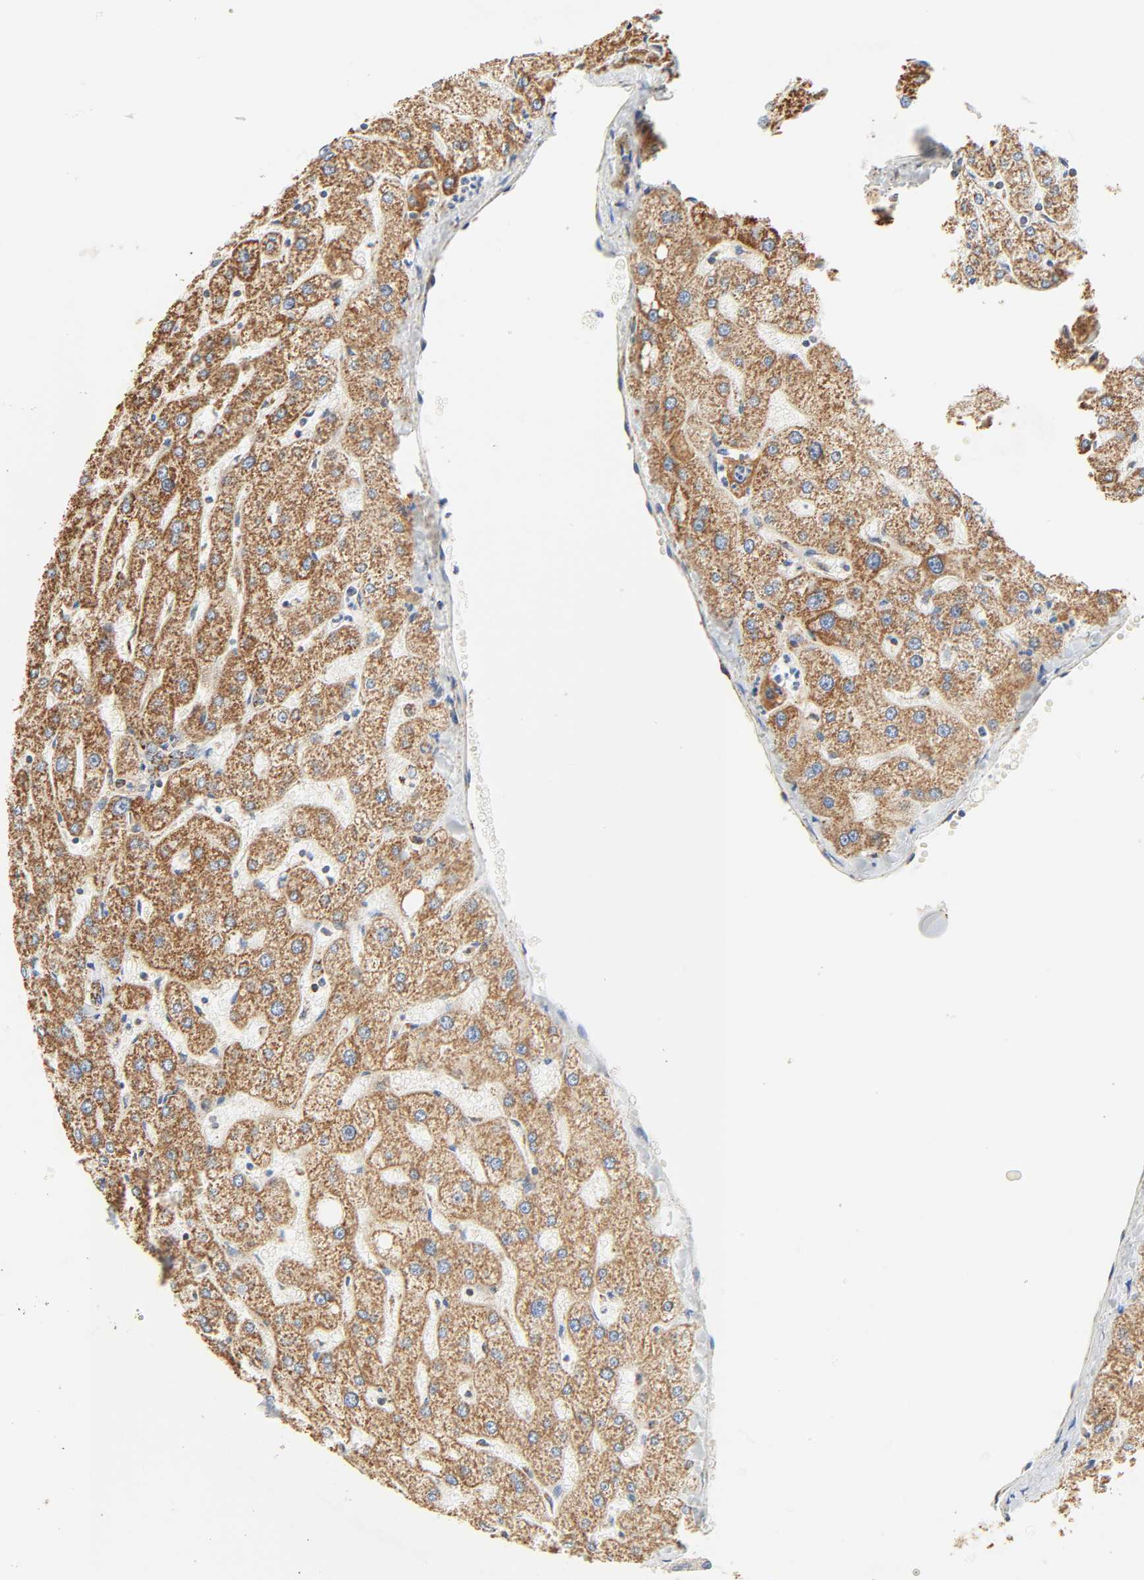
{"staining": {"intensity": "strong", "quantity": ">75%", "location": "cytoplasmic/membranous"}, "tissue": "liver", "cell_type": "Cholangiocytes", "image_type": "normal", "snomed": [{"axis": "morphology", "description": "Normal tissue, NOS"}, {"axis": "topography", "description": "Liver"}], "caption": "A high amount of strong cytoplasmic/membranous positivity is appreciated in approximately >75% of cholangiocytes in normal liver.", "gene": "ZMAT5", "patient": {"sex": "male", "age": 67}}